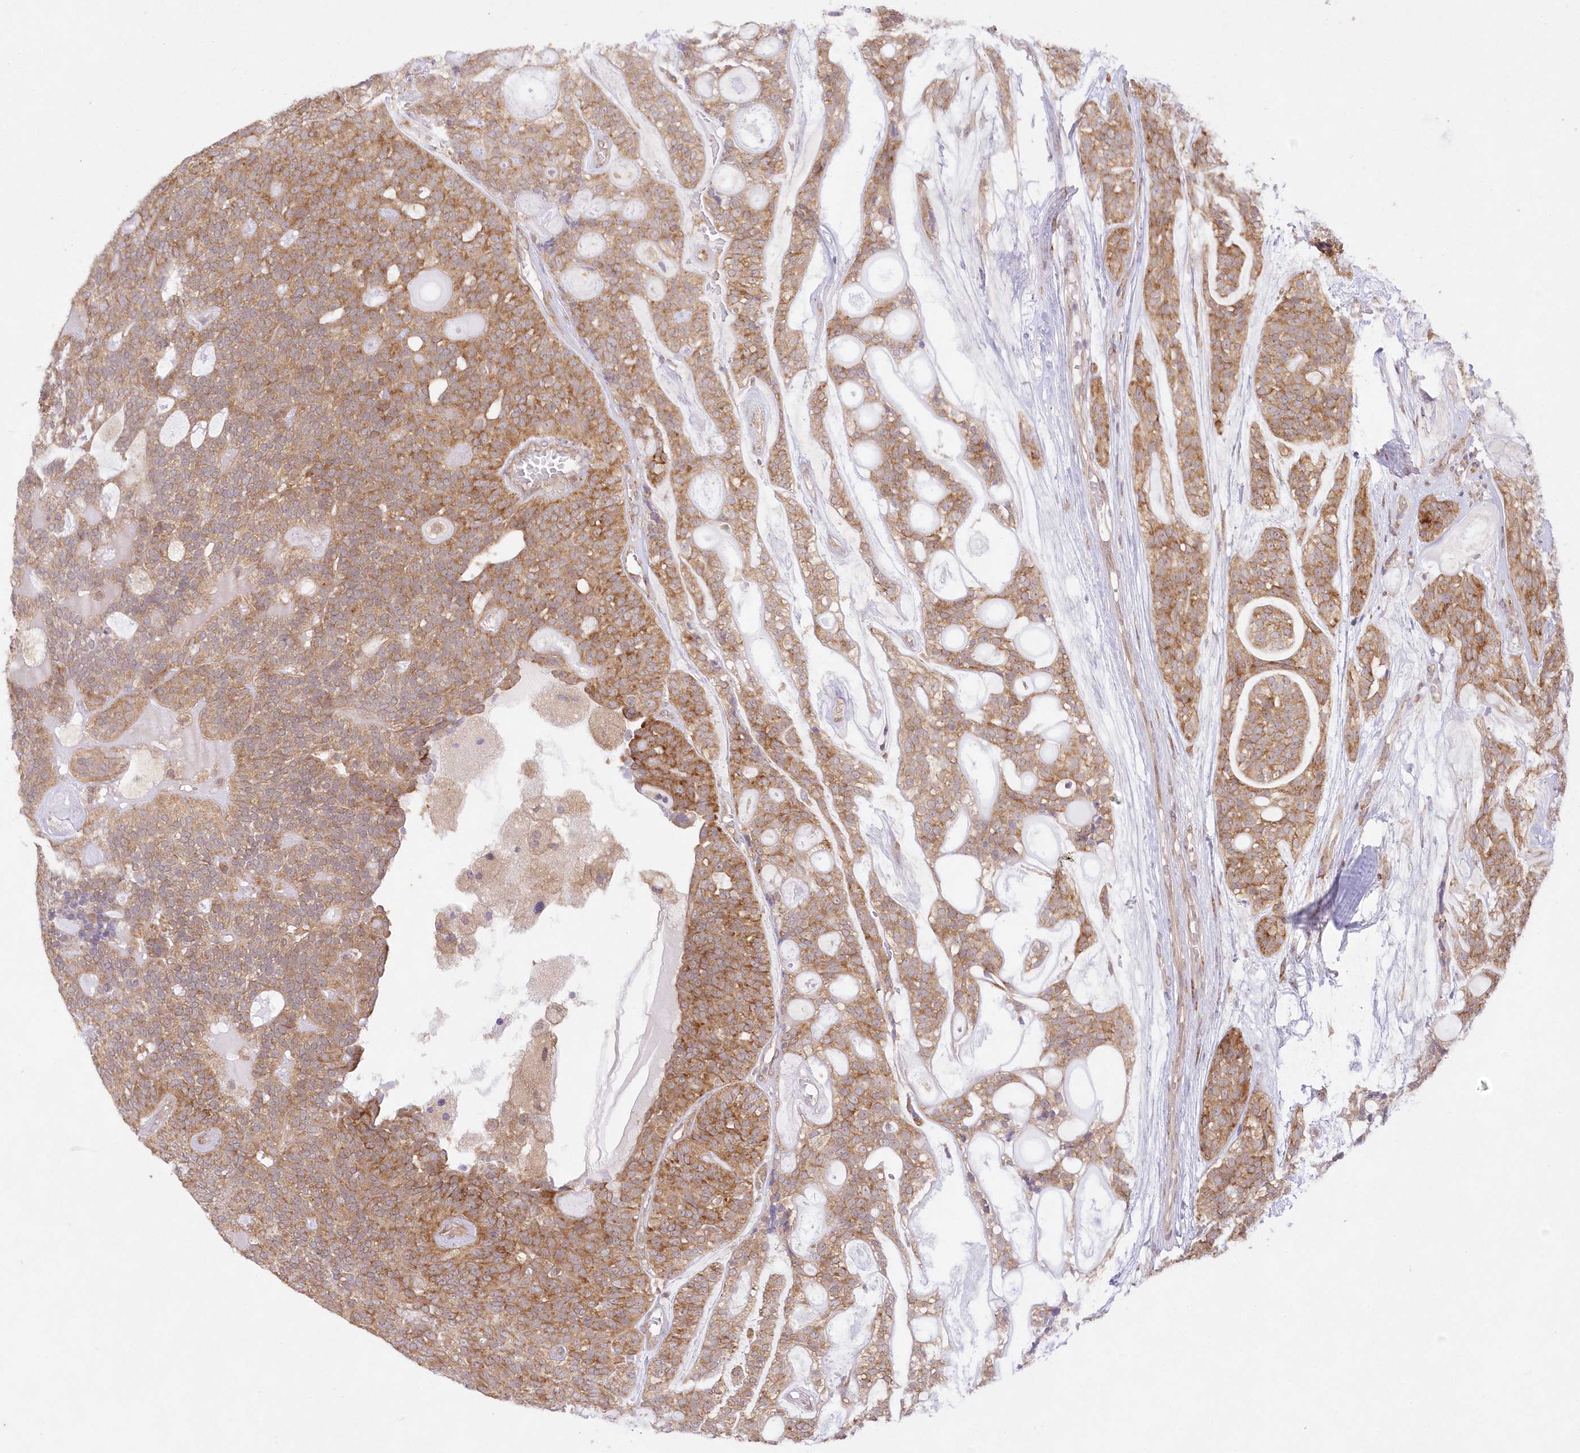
{"staining": {"intensity": "moderate", "quantity": ">75%", "location": "cytoplasmic/membranous"}, "tissue": "head and neck cancer", "cell_type": "Tumor cells", "image_type": "cancer", "snomed": [{"axis": "morphology", "description": "Adenocarcinoma, NOS"}, {"axis": "topography", "description": "Head-Neck"}], "caption": "Immunohistochemical staining of human adenocarcinoma (head and neck) exhibits medium levels of moderate cytoplasmic/membranous staining in about >75% of tumor cells. The protein is stained brown, and the nuclei are stained in blue (DAB (3,3'-diaminobenzidine) IHC with brightfield microscopy, high magnification).", "gene": "RNPEP", "patient": {"sex": "male", "age": 66}}